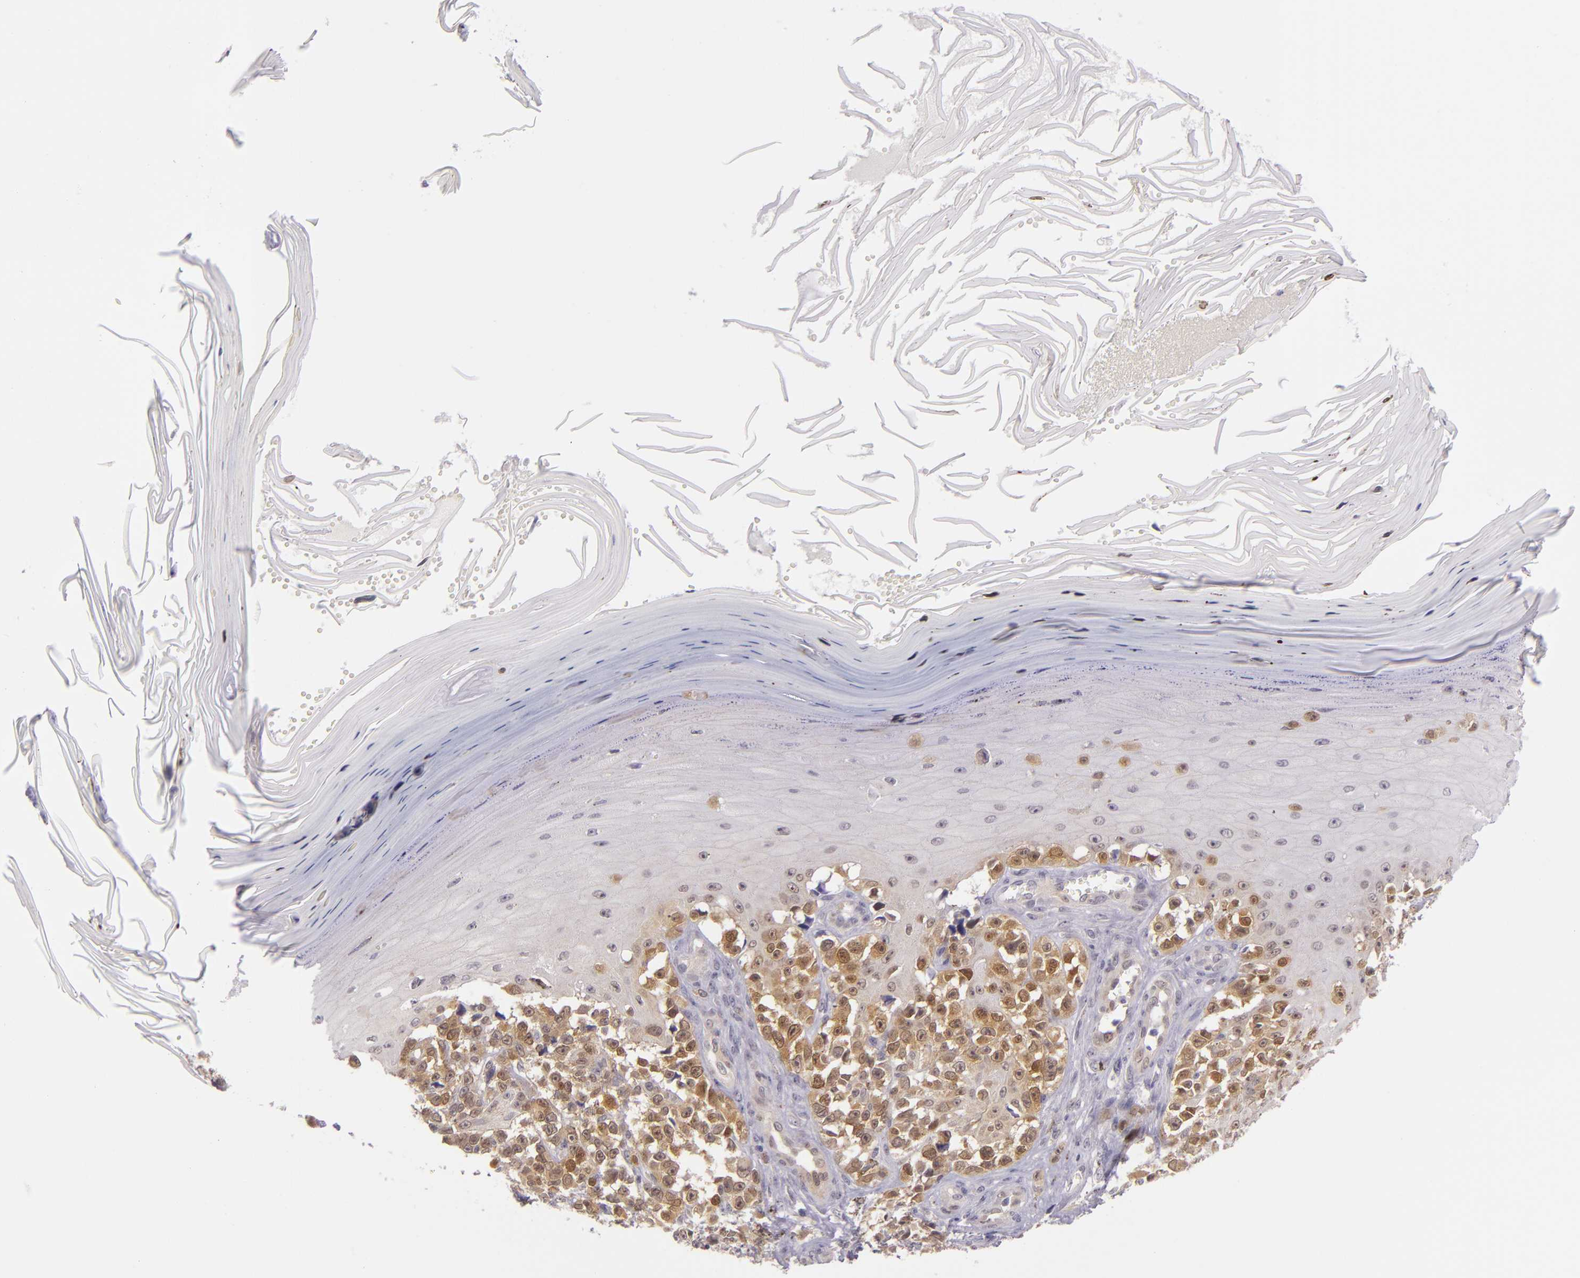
{"staining": {"intensity": "moderate", "quantity": "25%-75%", "location": "cytoplasmic/membranous,nuclear"}, "tissue": "melanoma", "cell_type": "Tumor cells", "image_type": "cancer", "snomed": [{"axis": "morphology", "description": "Malignant melanoma, NOS"}, {"axis": "topography", "description": "Skin"}], "caption": "Malignant melanoma stained for a protein (brown) demonstrates moderate cytoplasmic/membranous and nuclear positive positivity in approximately 25%-75% of tumor cells.", "gene": "CSE1L", "patient": {"sex": "female", "age": 82}}